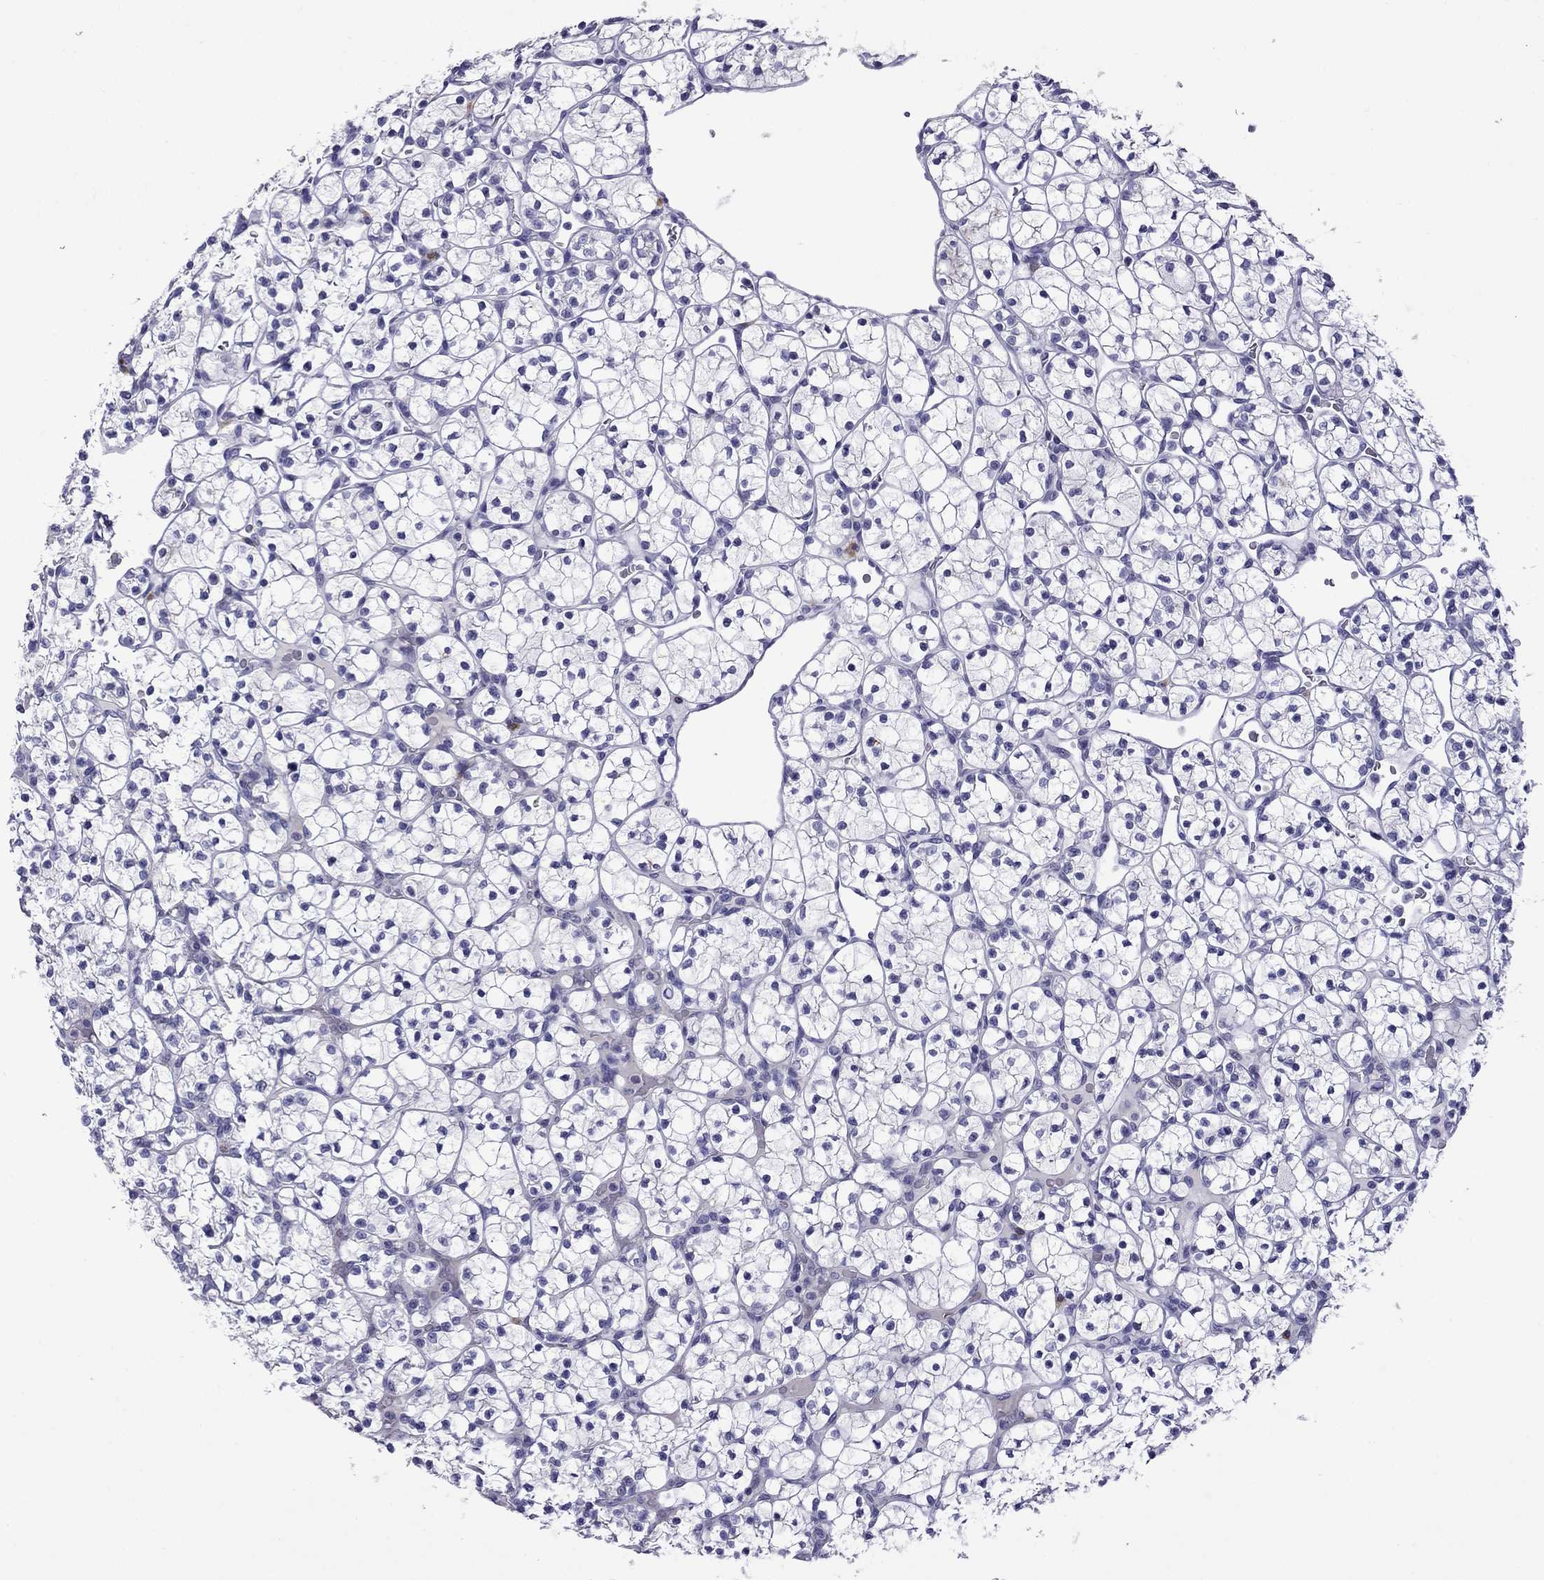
{"staining": {"intensity": "negative", "quantity": "none", "location": "none"}, "tissue": "renal cancer", "cell_type": "Tumor cells", "image_type": "cancer", "snomed": [{"axis": "morphology", "description": "Adenocarcinoma, NOS"}, {"axis": "topography", "description": "Kidney"}], "caption": "Adenocarcinoma (renal) was stained to show a protein in brown. There is no significant staining in tumor cells. Brightfield microscopy of IHC stained with DAB (brown) and hematoxylin (blue), captured at high magnification.", "gene": "STAR", "patient": {"sex": "female", "age": 89}}